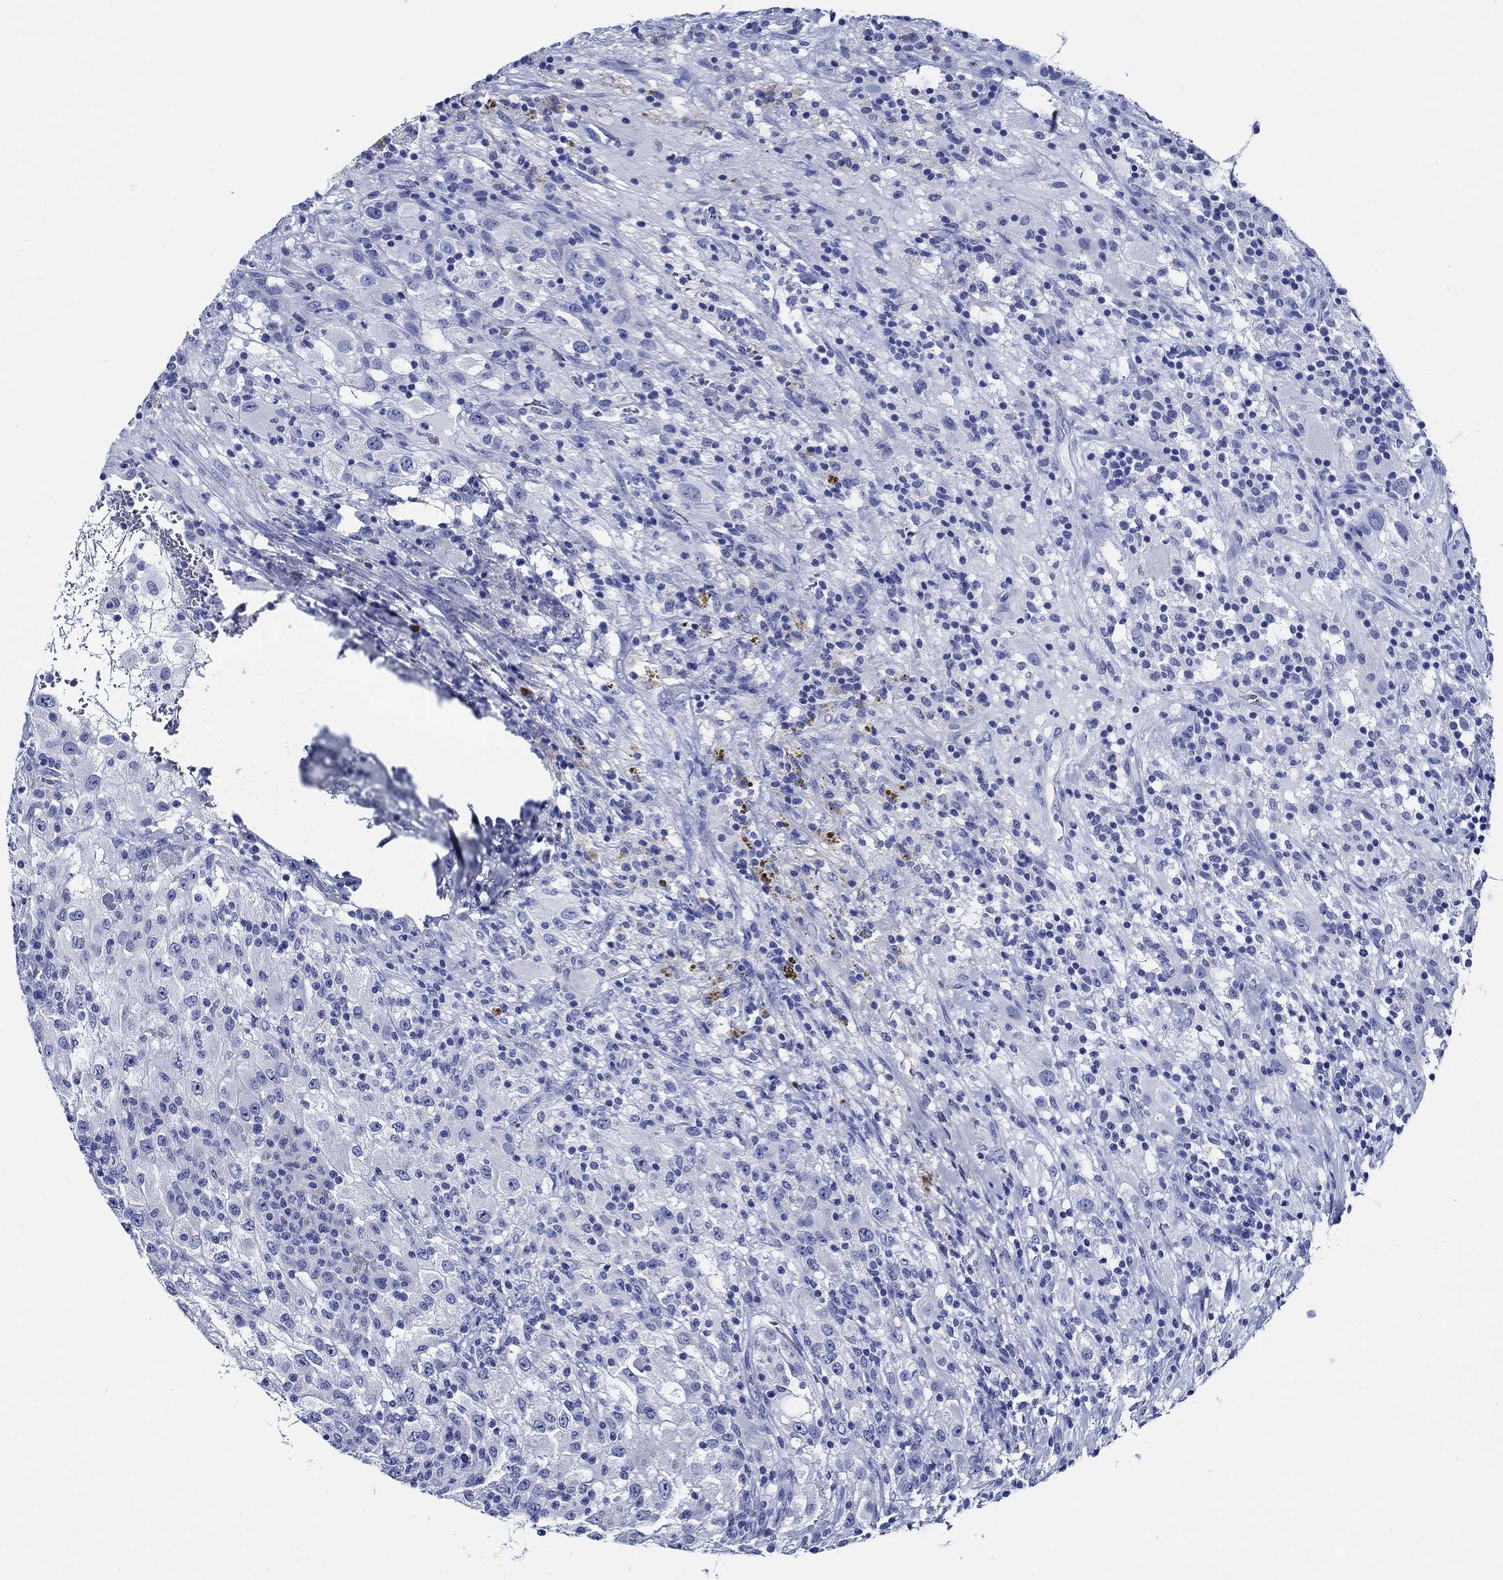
{"staining": {"intensity": "negative", "quantity": "none", "location": "none"}, "tissue": "renal cancer", "cell_type": "Tumor cells", "image_type": "cancer", "snomed": [{"axis": "morphology", "description": "Adenocarcinoma, NOS"}, {"axis": "topography", "description": "Kidney"}], "caption": "This is an immunohistochemistry (IHC) image of human adenocarcinoma (renal). There is no expression in tumor cells.", "gene": "WDR62", "patient": {"sex": "female", "age": 67}}